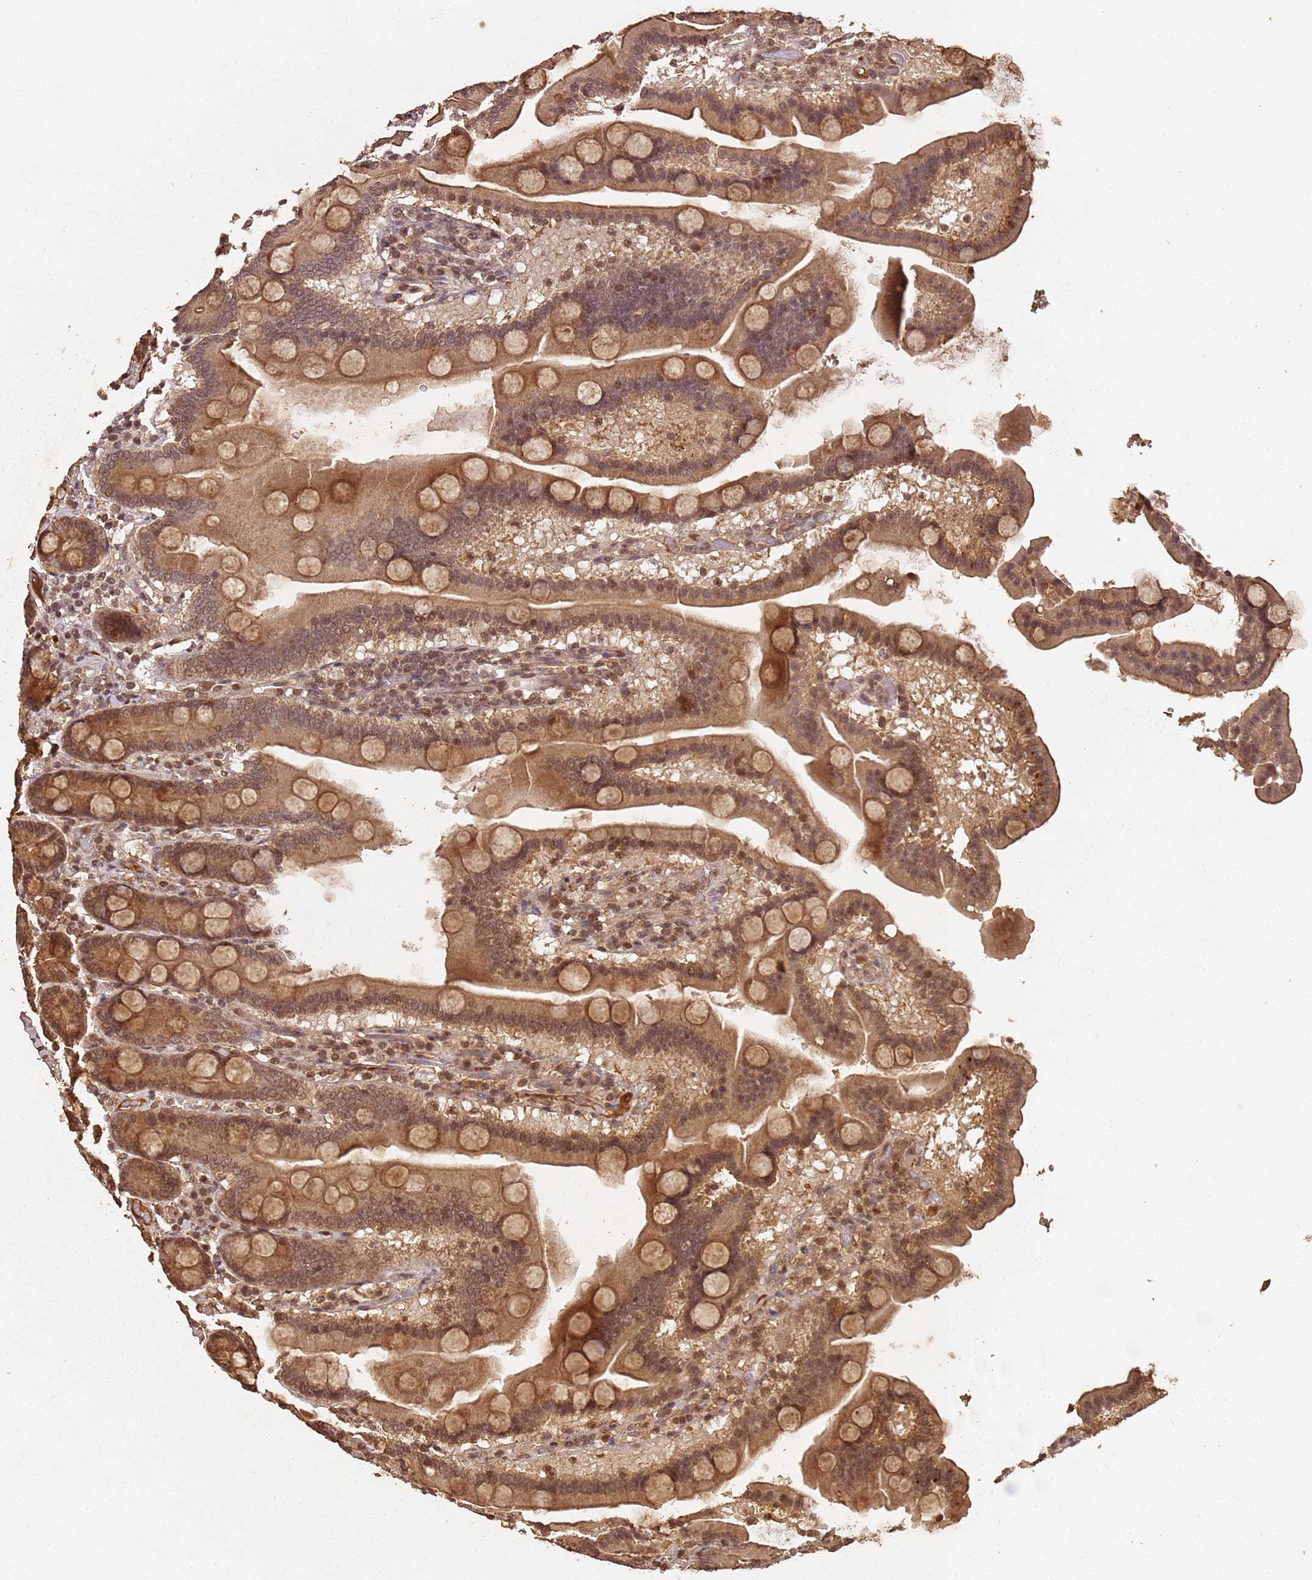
{"staining": {"intensity": "moderate", "quantity": ">75%", "location": "cytoplasmic/membranous,nuclear"}, "tissue": "duodenum", "cell_type": "Glandular cells", "image_type": "normal", "snomed": [{"axis": "morphology", "description": "Normal tissue, NOS"}, {"axis": "topography", "description": "Duodenum"}], "caption": "High-magnification brightfield microscopy of normal duodenum stained with DAB (3,3'-diaminobenzidine) (brown) and counterstained with hematoxylin (blue). glandular cells exhibit moderate cytoplasmic/membranous,nuclear expression is identified in about>75% of cells. The protein of interest is stained brown, and the nuclei are stained in blue (DAB (3,3'-diaminobenzidine) IHC with brightfield microscopy, high magnification).", "gene": "COL1A2", "patient": {"sex": "male", "age": 55}}